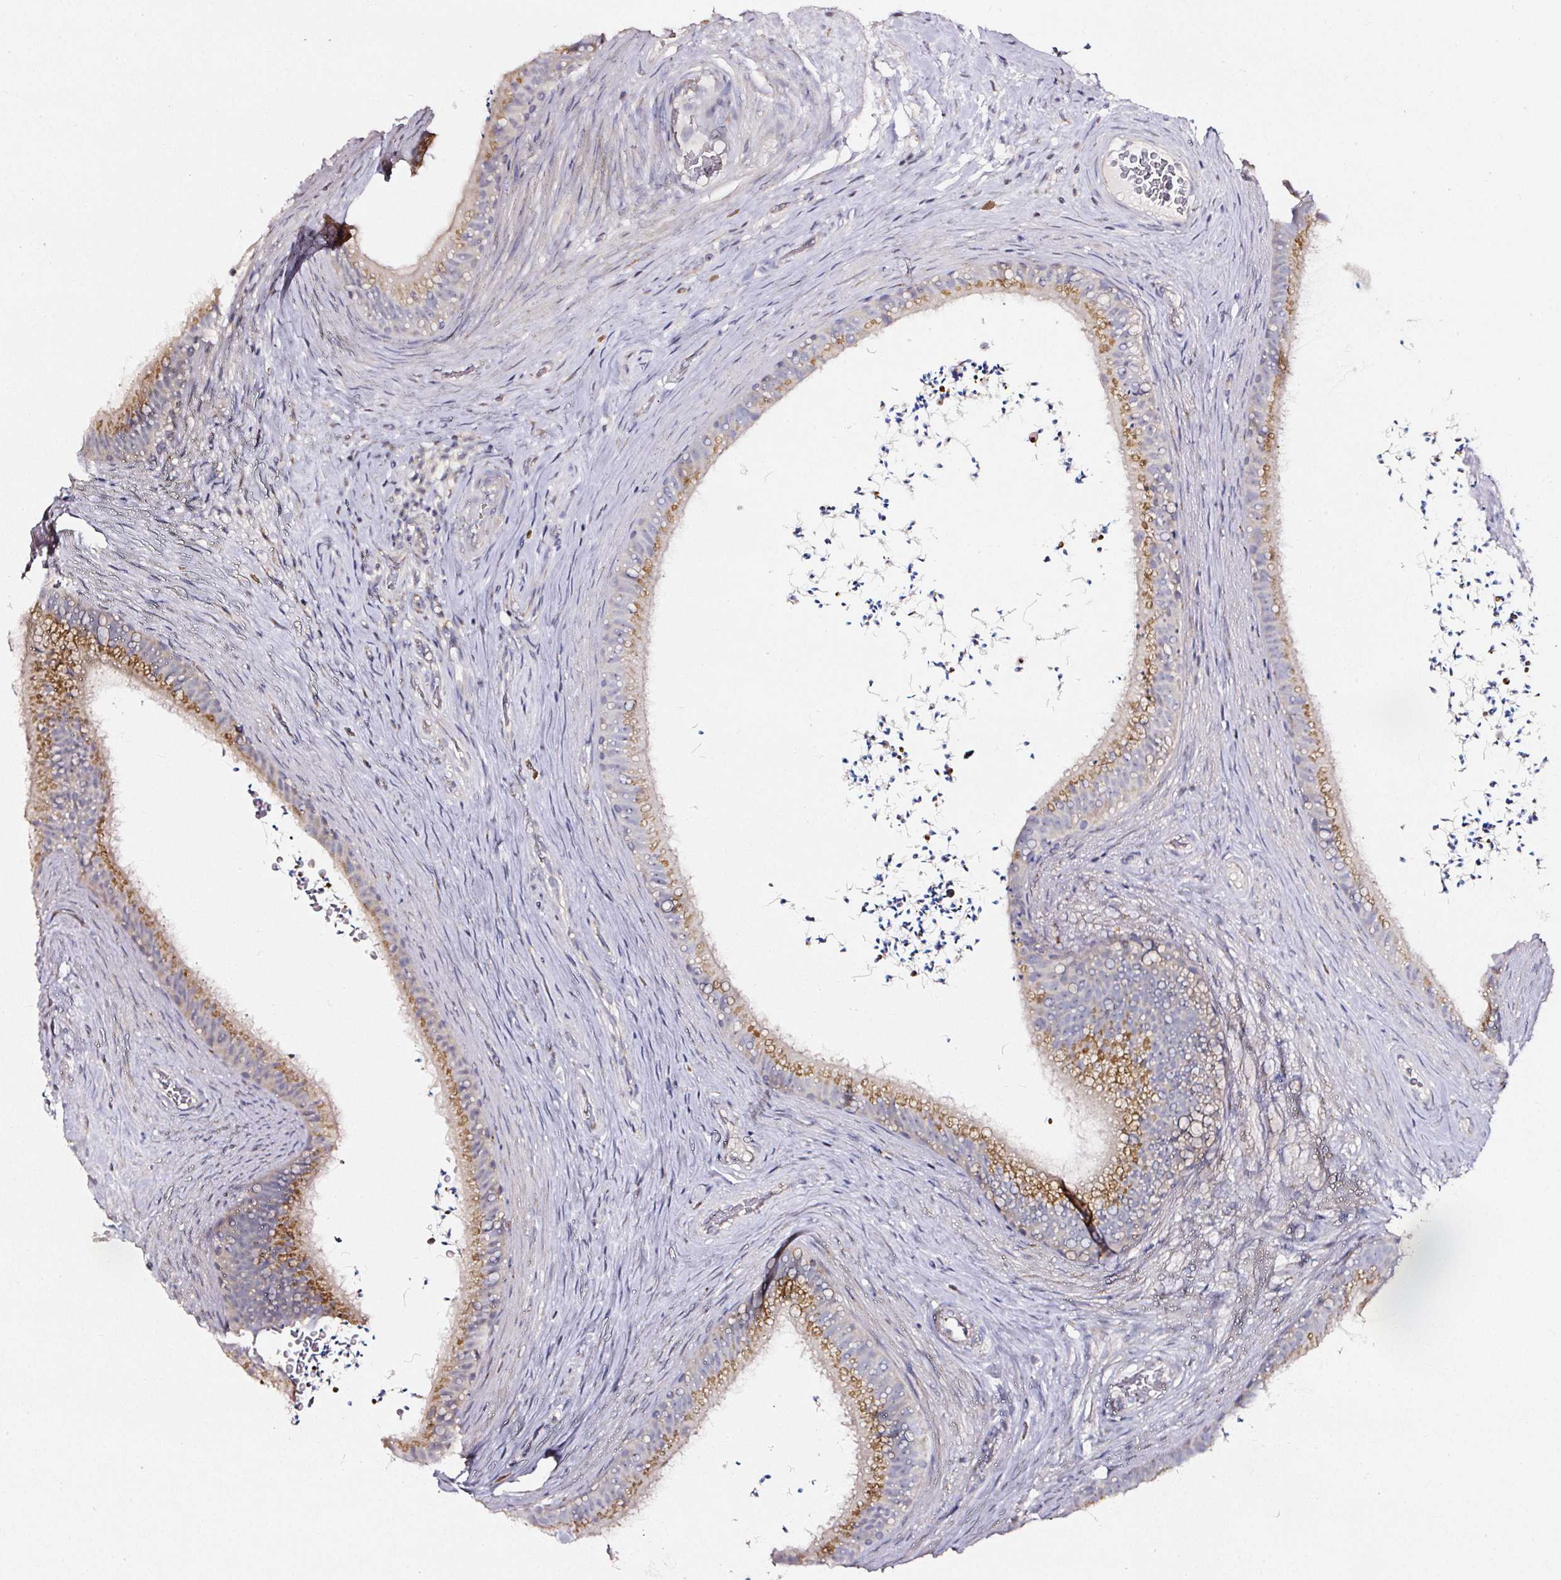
{"staining": {"intensity": "moderate", "quantity": ">75%", "location": "cytoplasmic/membranous"}, "tissue": "epididymis", "cell_type": "Glandular cells", "image_type": "normal", "snomed": [{"axis": "morphology", "description": "Normal tissue, NOS"}, {"axis": "topography", "description": "Testis"}, {"axis": "topography", "description": "Epididymis"}], "caption": "Moderate cytoplasmic/membranous staining for a protein is appreciated in approximately >75% of glandular cells of normal epididymis using immunohistochemistry (IHC).", "gene": "NTRK1", "patient": {"sex": "male", "age": 41}}